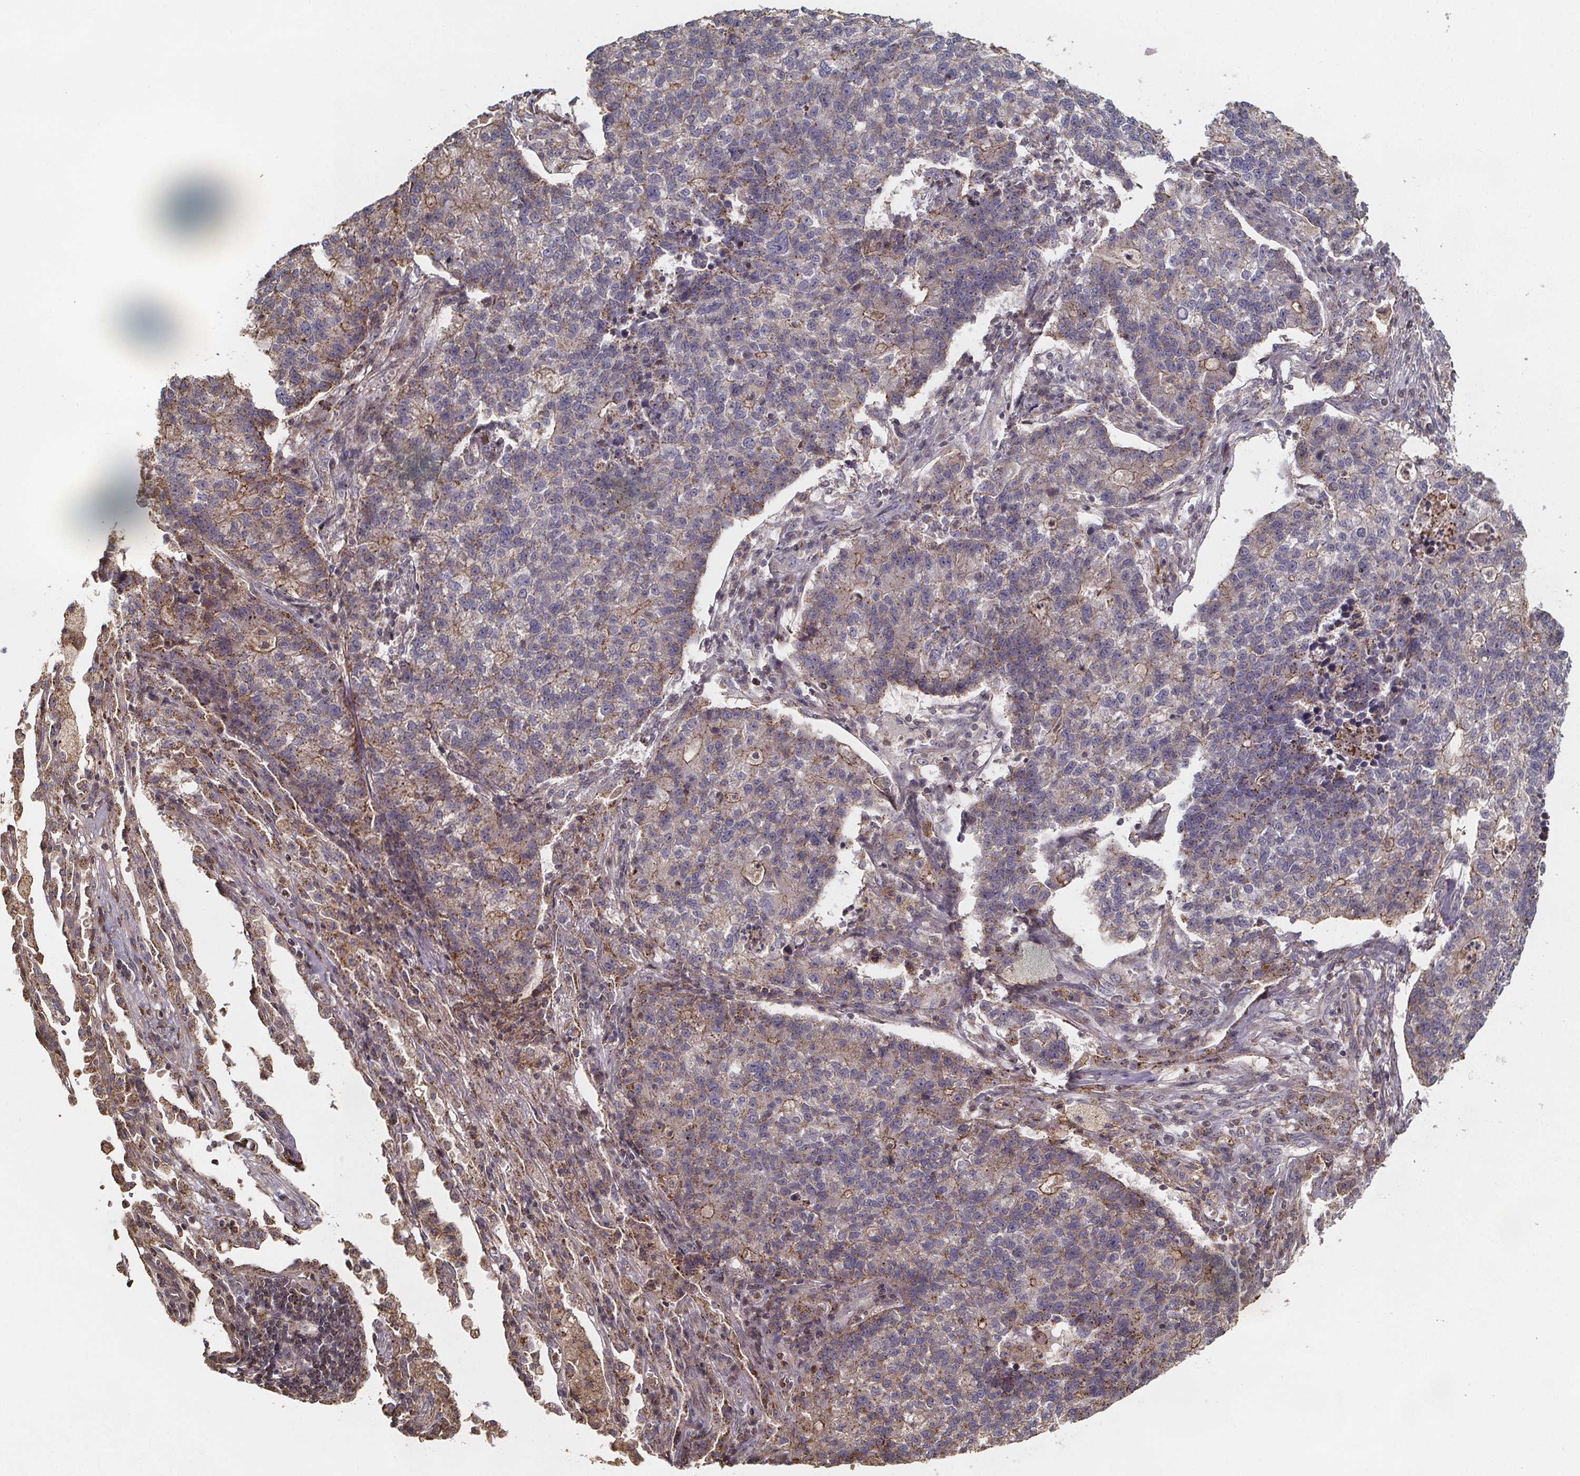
{"staining": {"intensity": "moderate", "quantity": "<25%", "location": "cytoplasmic/membranous"}, "tissue": "lung cancer", "cell_type": "Tumor cells", "image_type": "cancer", "snomed": [{"axis": "morphology", "description": "Adenocarcinoma, NOS"}, {"axis": "topography", "description": "Lung"}], "caption": "Protein staining of lung cancer tissue demonstrates moderate cytoplasmic/membranous staining in about <25% of tumor cells.", "gene": "ZNF879", "patient": {"sex": "male", "age": 57}}